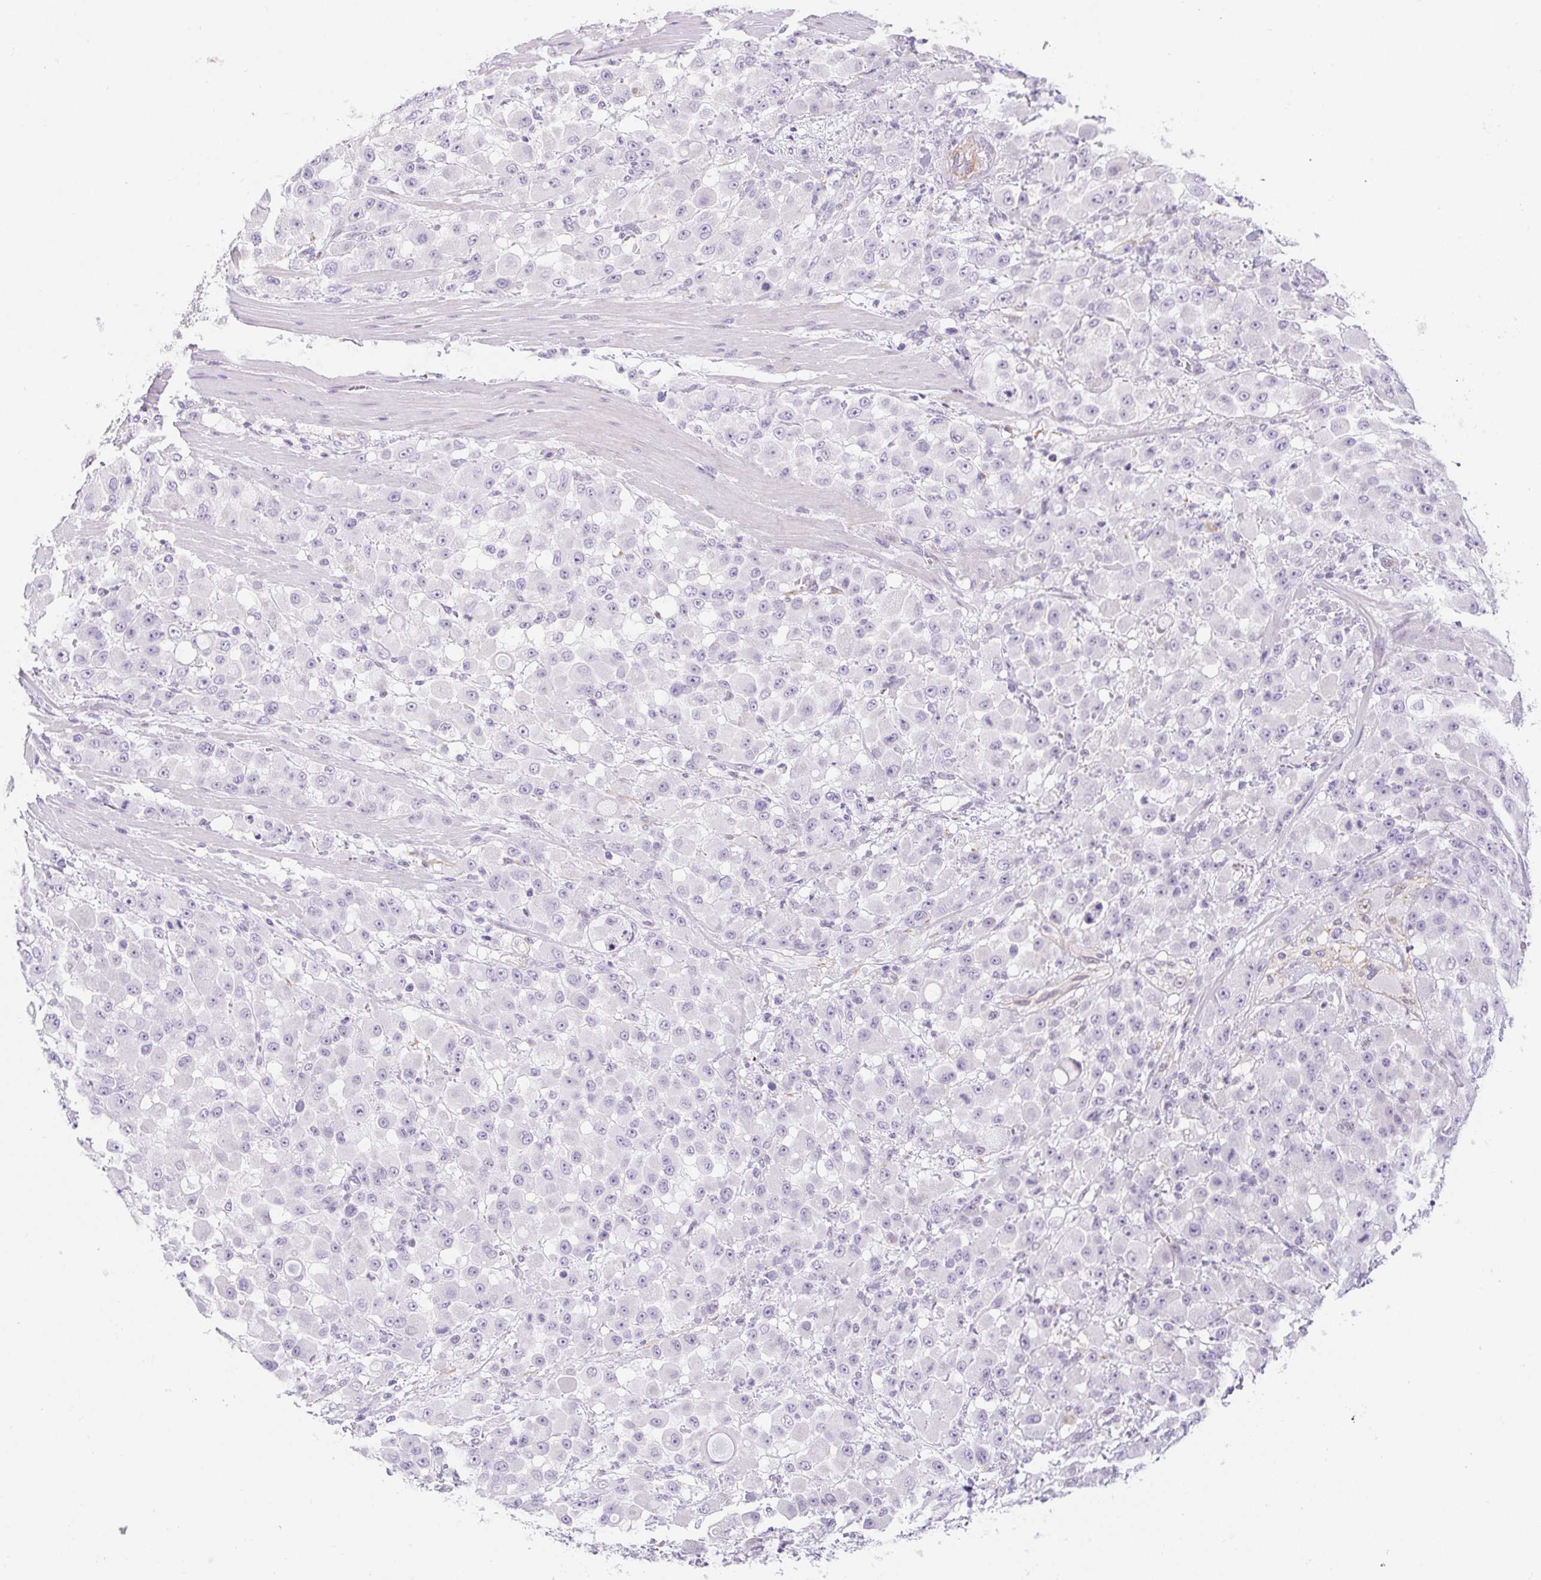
{"staining": {"intensity": "negative", "quantity": "none", "location": "none"}, "tissue": "stomach cancer", "cell_type": "Tumor cells", "image_type": "cancer", "snomed": [{"axis": "morphology", "description": "Adenocarcinoma, NOS"}, {"axis": "topography", "description": "Stomach"}], "caption": "A photomicrograph of stomach adenocarcinoma stained for a protein displays no brown staining in tumor cells. Brightfield microscopy of IHC stained with DAB (3,3'-diaminobenzidine) (brown) and hematoxylin (blue), captured at high magnification.", "gene": "CYP21A2", "patient": {"sex": "female", "age": 76}}